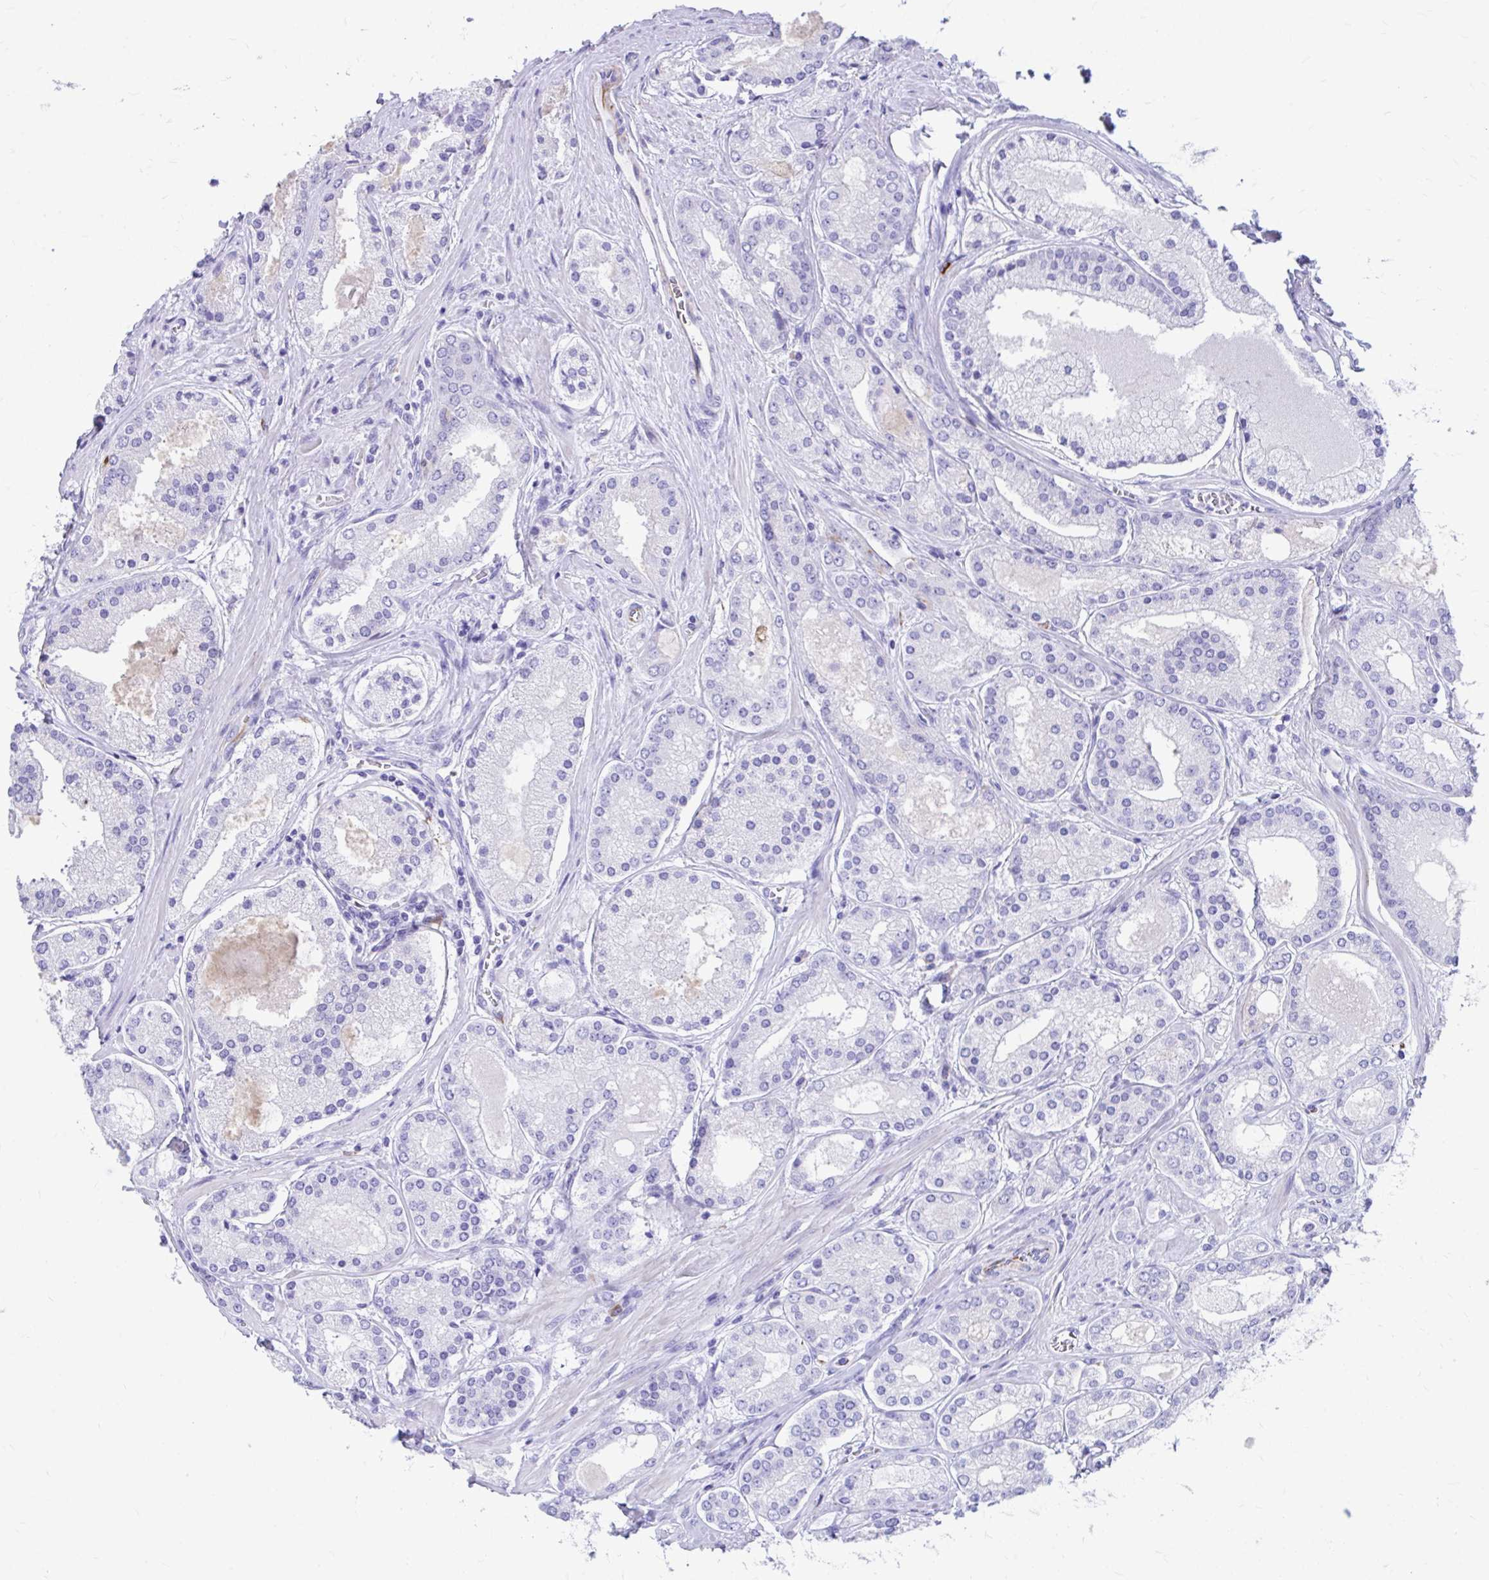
{"staining": {"intensity": "negative", "quantity": "none", "location": "none"}, "tissue": "prostate cancer", "cell_type": "Tumor cells", "image_type": "cancer", "snomed": [{"axis": "morphology", "description": "Adenocarcinoma, High grade"}, {"axis": "topography", "description": "Prostate"}], "caption": "An immunohistochemistry (IHC) image of prostate adenocarcinoma (high-grade) is shown. There is no staining in tumor cells of prostate adenocarcinoma (high-grade).", "gene": "ZNF699", "patient": {"sex": "male", "age": 67}}